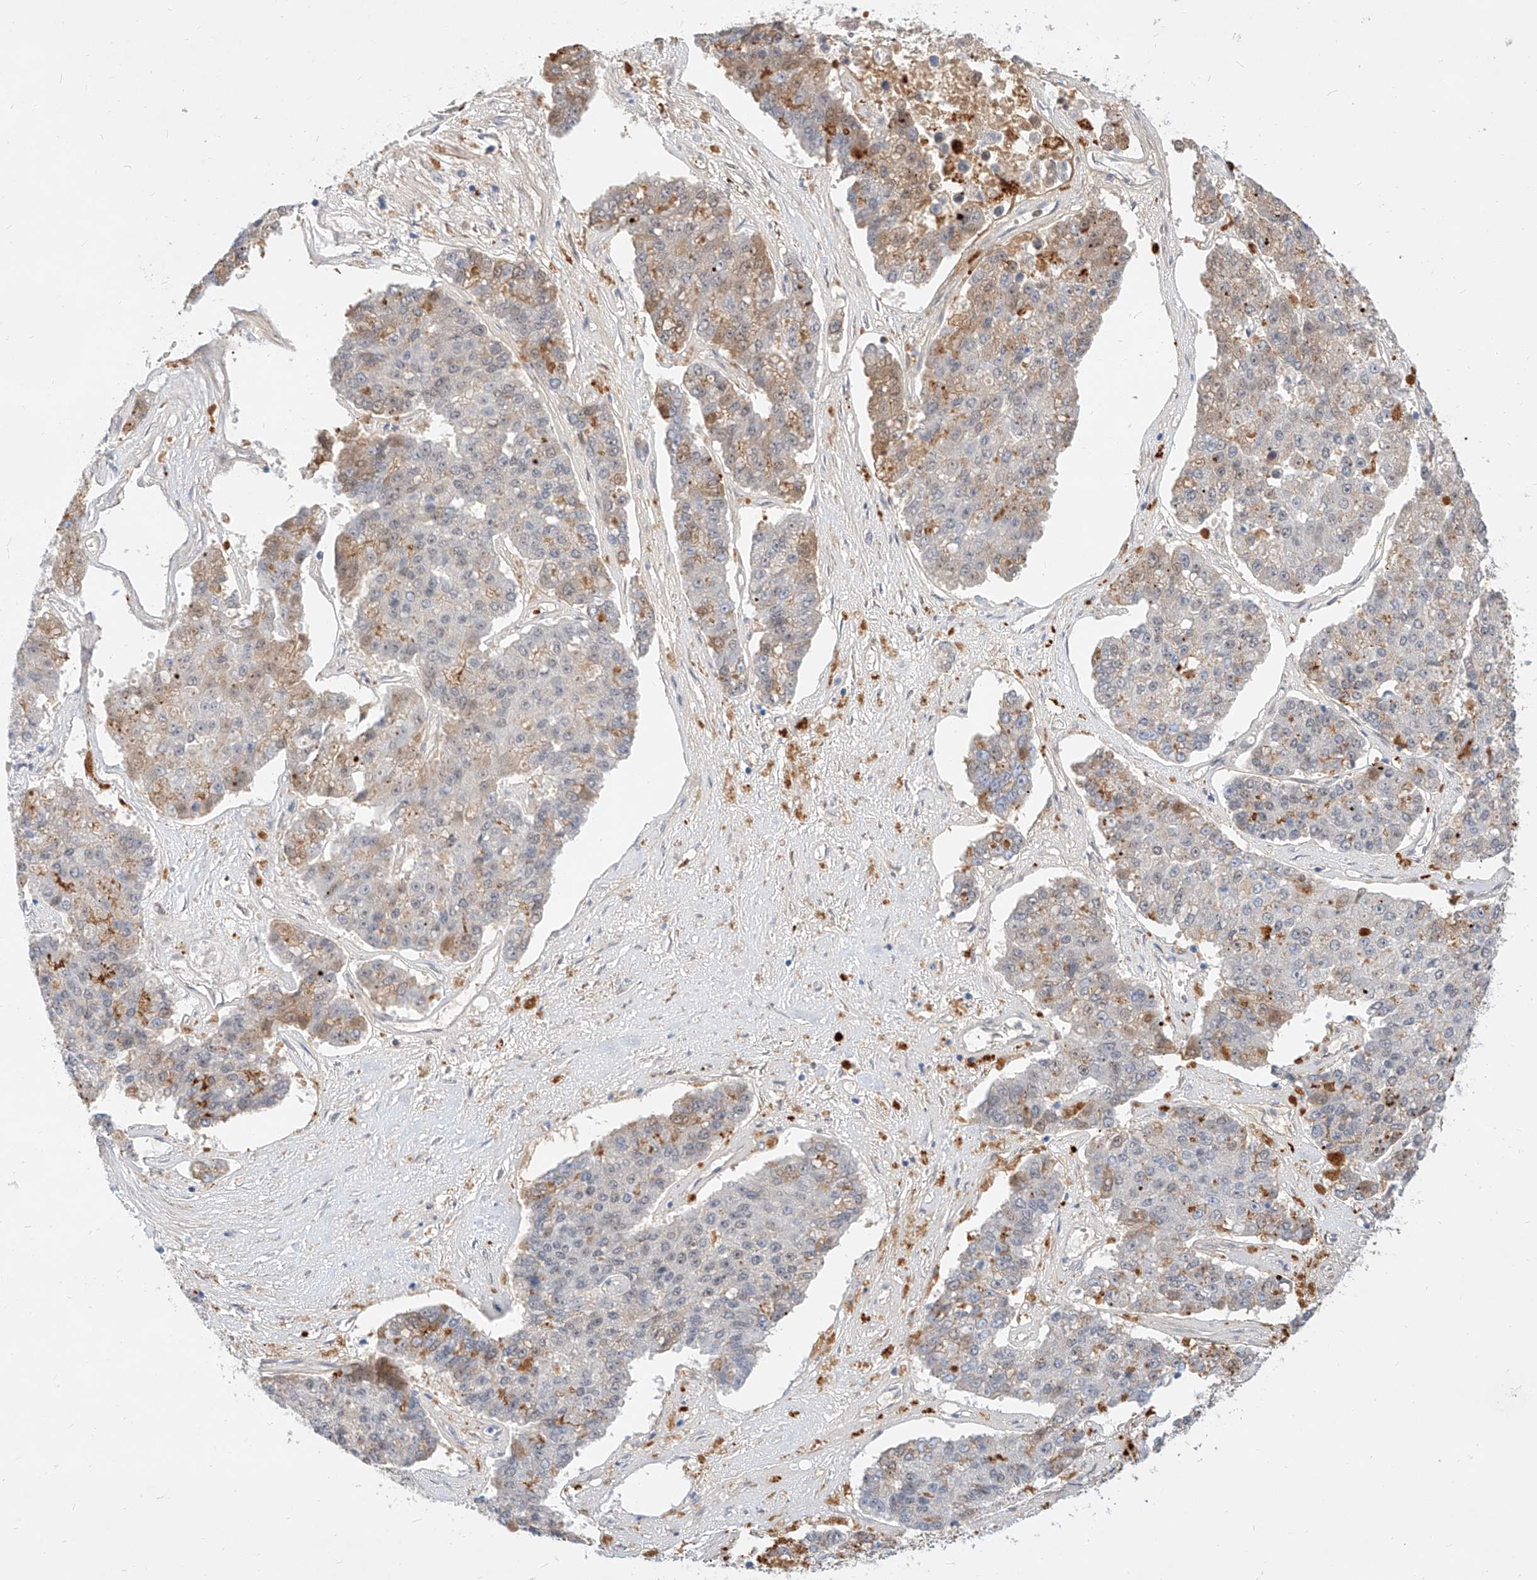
{"staining": {"intensity": "weak", "quantity": "25%-75%", "location": "cytoplasmic/membranous"}, "tissue": "pancreatic cancer", "cell_type": "Tumor cells", "image_type": "cancer", "snomed": [{"axis": "morphology", "description": "Adenocarcinoma, NOS"}, {"axis": "topography", "description": "Pancreas"}], "caption": "About 25%-75% of tumor cells in human pancreatic adenocarcinoma show weak cytoplasmic/membranous protein staining as visualized by brown immunohistochemical staining.", "gene": "CBX8", "patient": {"sex": "male", "age": 50}}